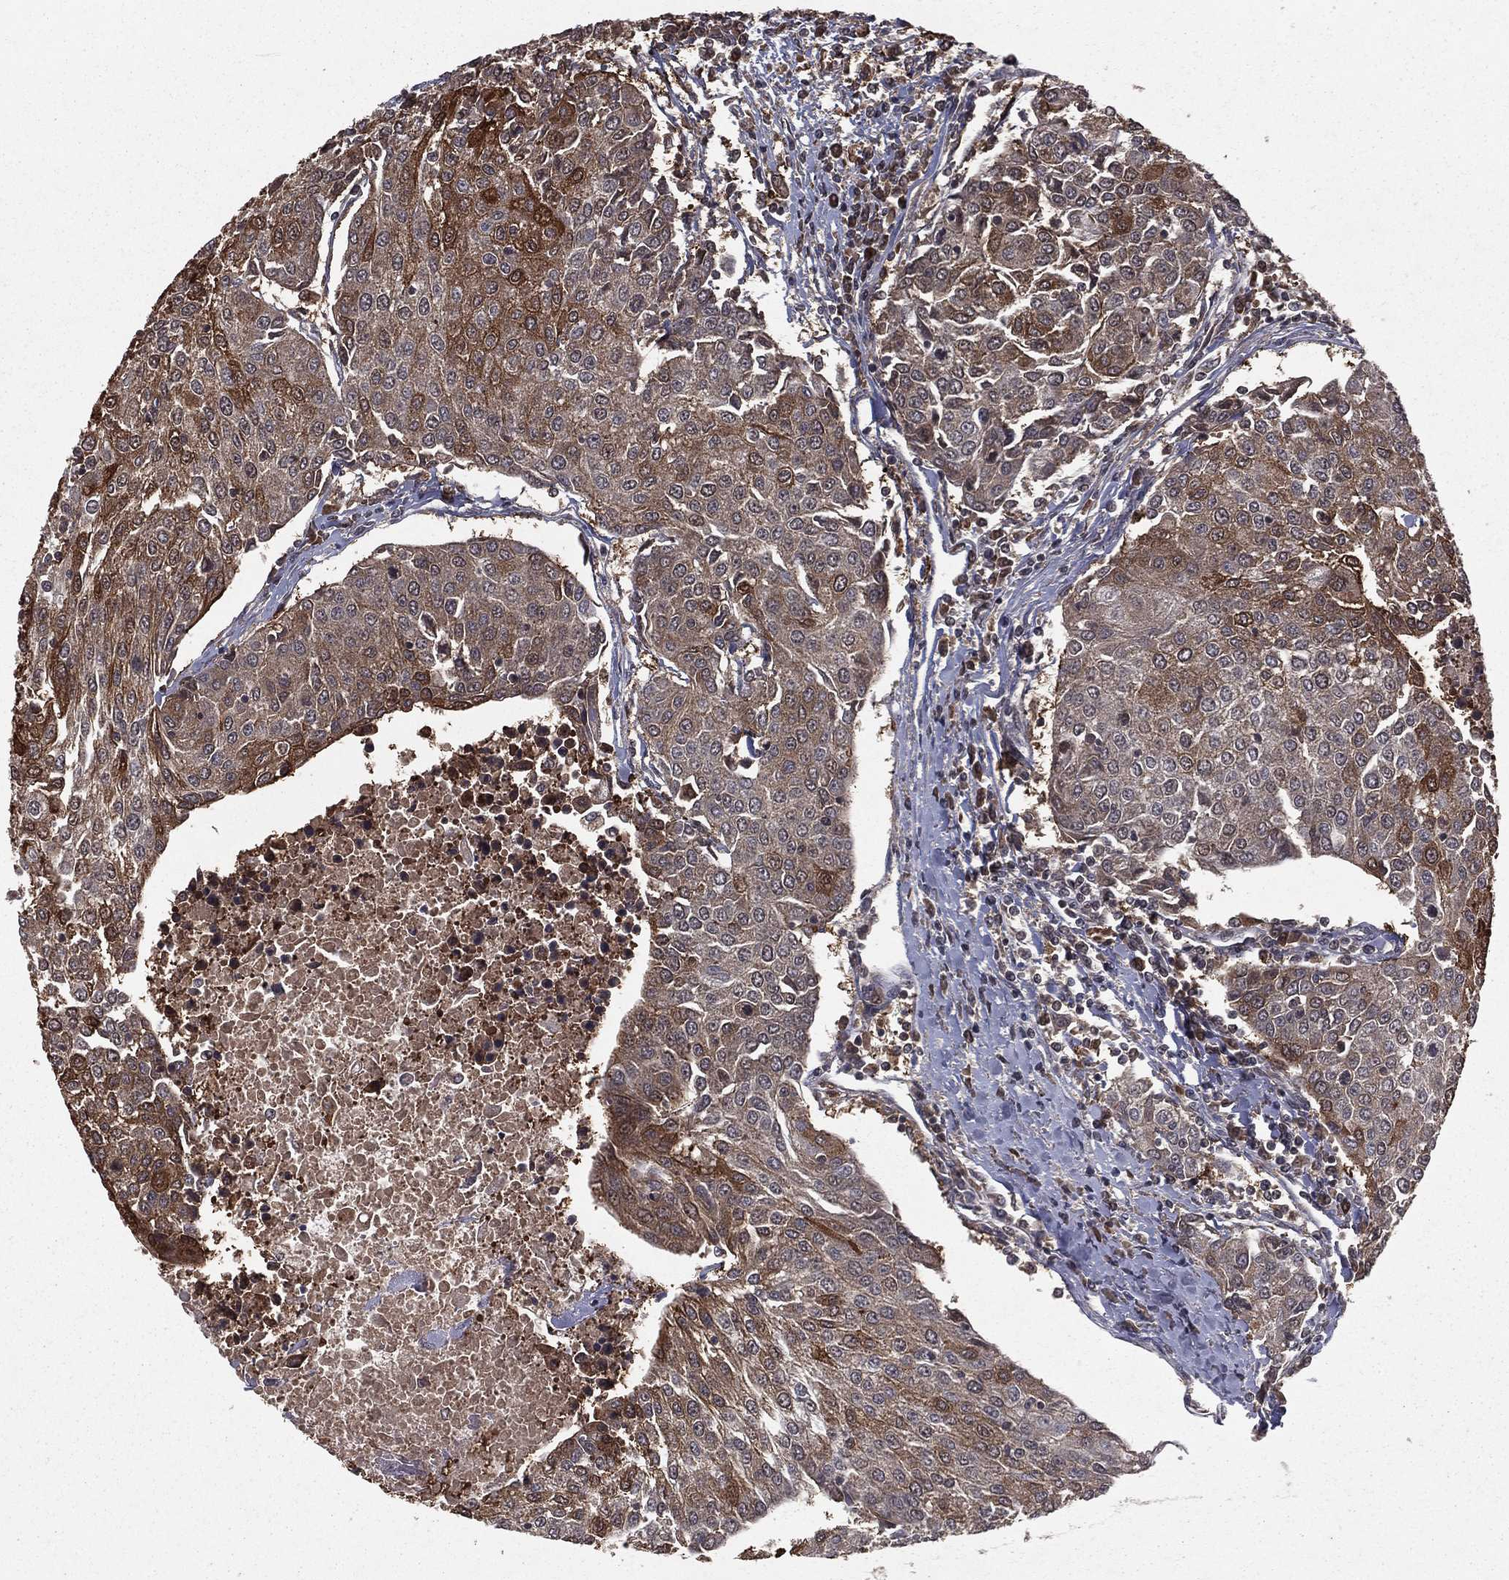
{"staining": {"intensity": "moderate", "quantity": ">75%", "location": "cytoplasmic/membranous"}, "tissue": "urothelial cancer", "cell_type": "Tumor cells", "image_type": "cancer", "snomed": [{"axis": "morphology", "description": "Urothelial carcinoma, High grade"}, {"axis": "topography", "description": "Urinary bladder"}], "caption": "Moderate cytoplasmic/membranous positivity for a protein is seen in about >75% of tumor cells of urothelial carcinoma (high-grade) using immunohistochemistry (IHC).", "gene": "ZDHHC15", "patient": {"sex": "female", "age": 85}}